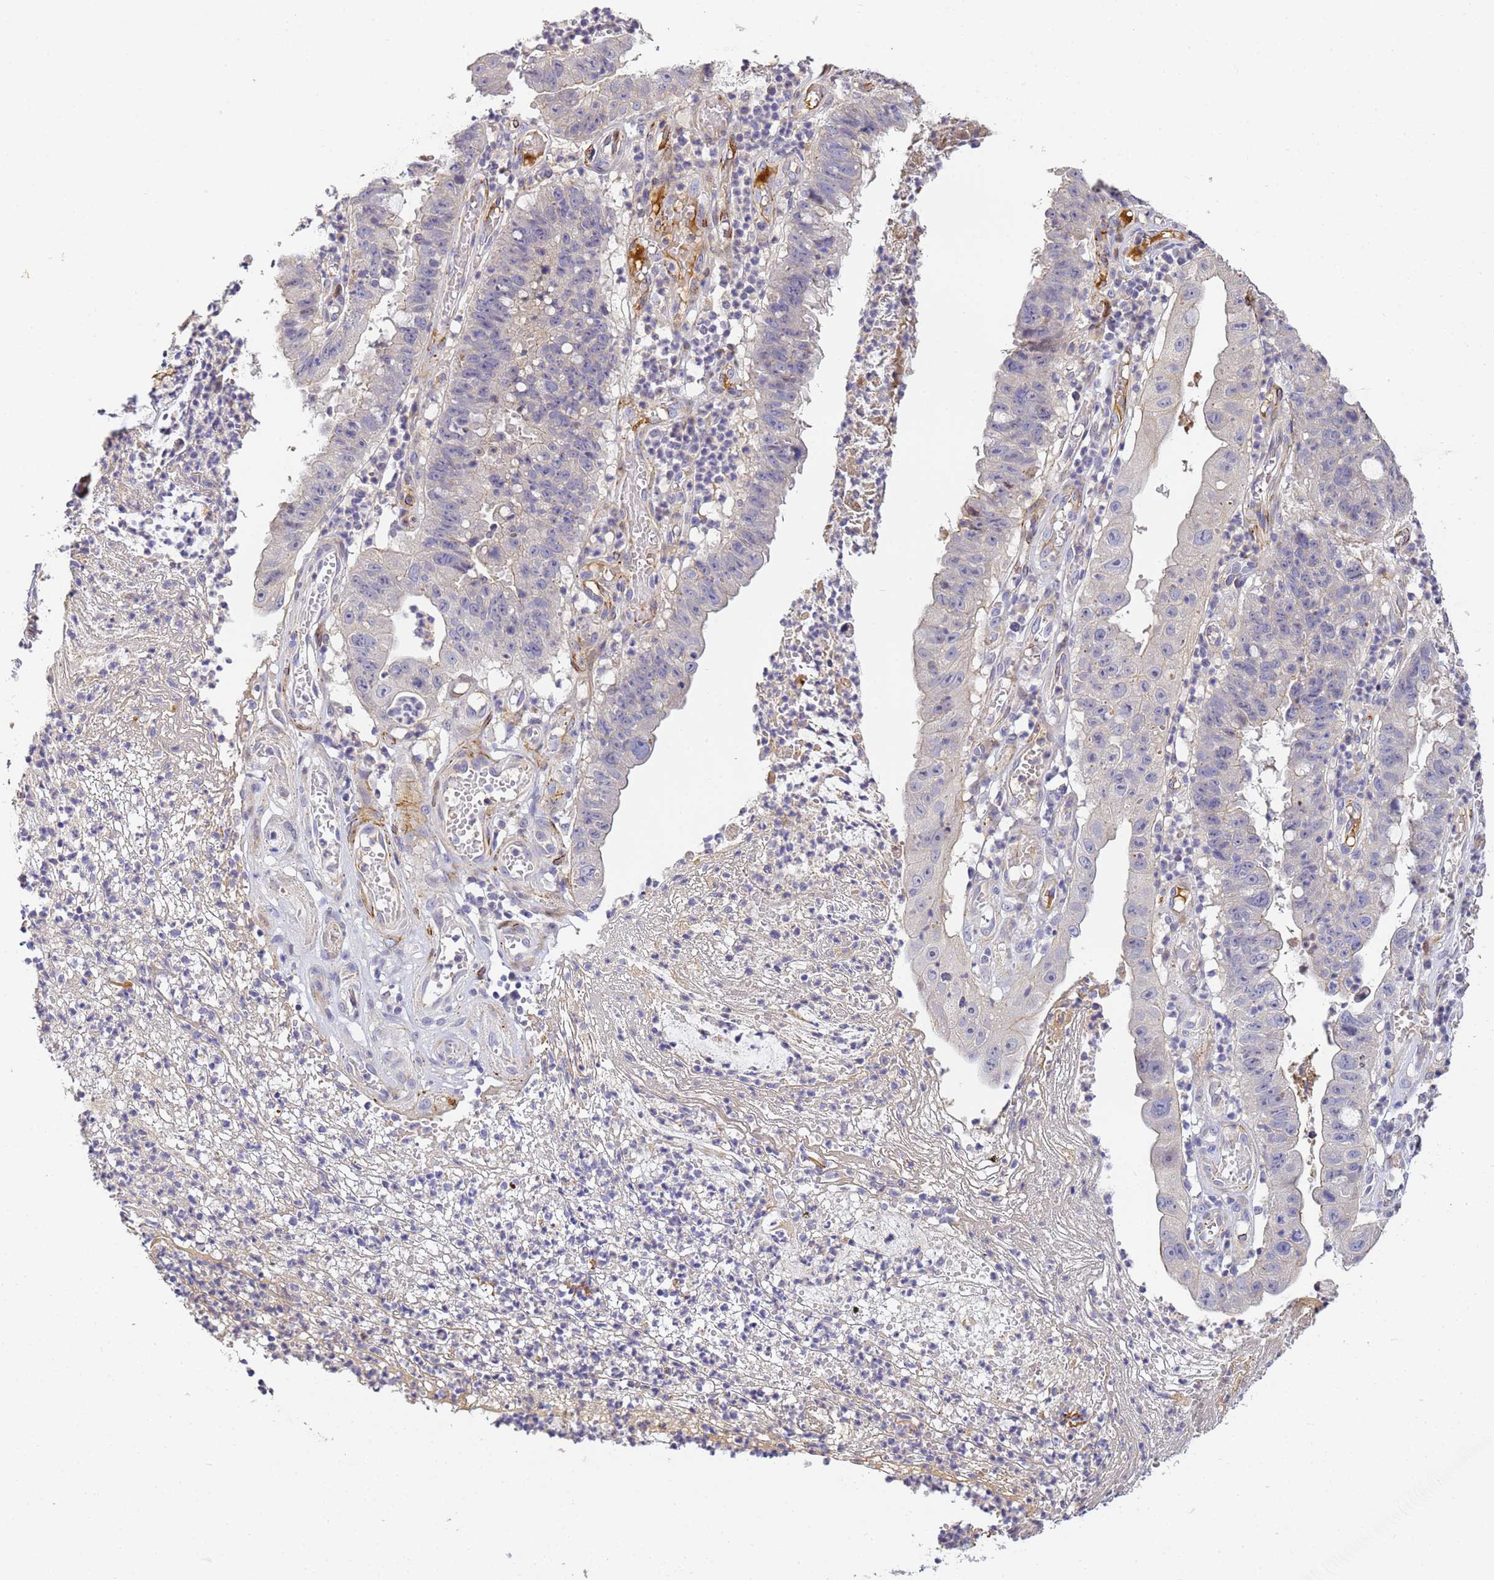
{"staining": {"intensity": "negative", "quantity": "none", "location": "none"}, "tissue": "stomach cancer", "cell_type": "Tumor cells", "image_type": "cancer", "snomed": [{"axis": "morphology", "description": "Adenocarcinoma, NOS"}, {"axis": "topography", "description": "Stomach"}], "caption": "This is an immunohistochemistry (IHC) image of stomach cancer. There is no positivity in tumor cells.", "gene": "CFH", "patient": {"sex": "male", "age": 59}}